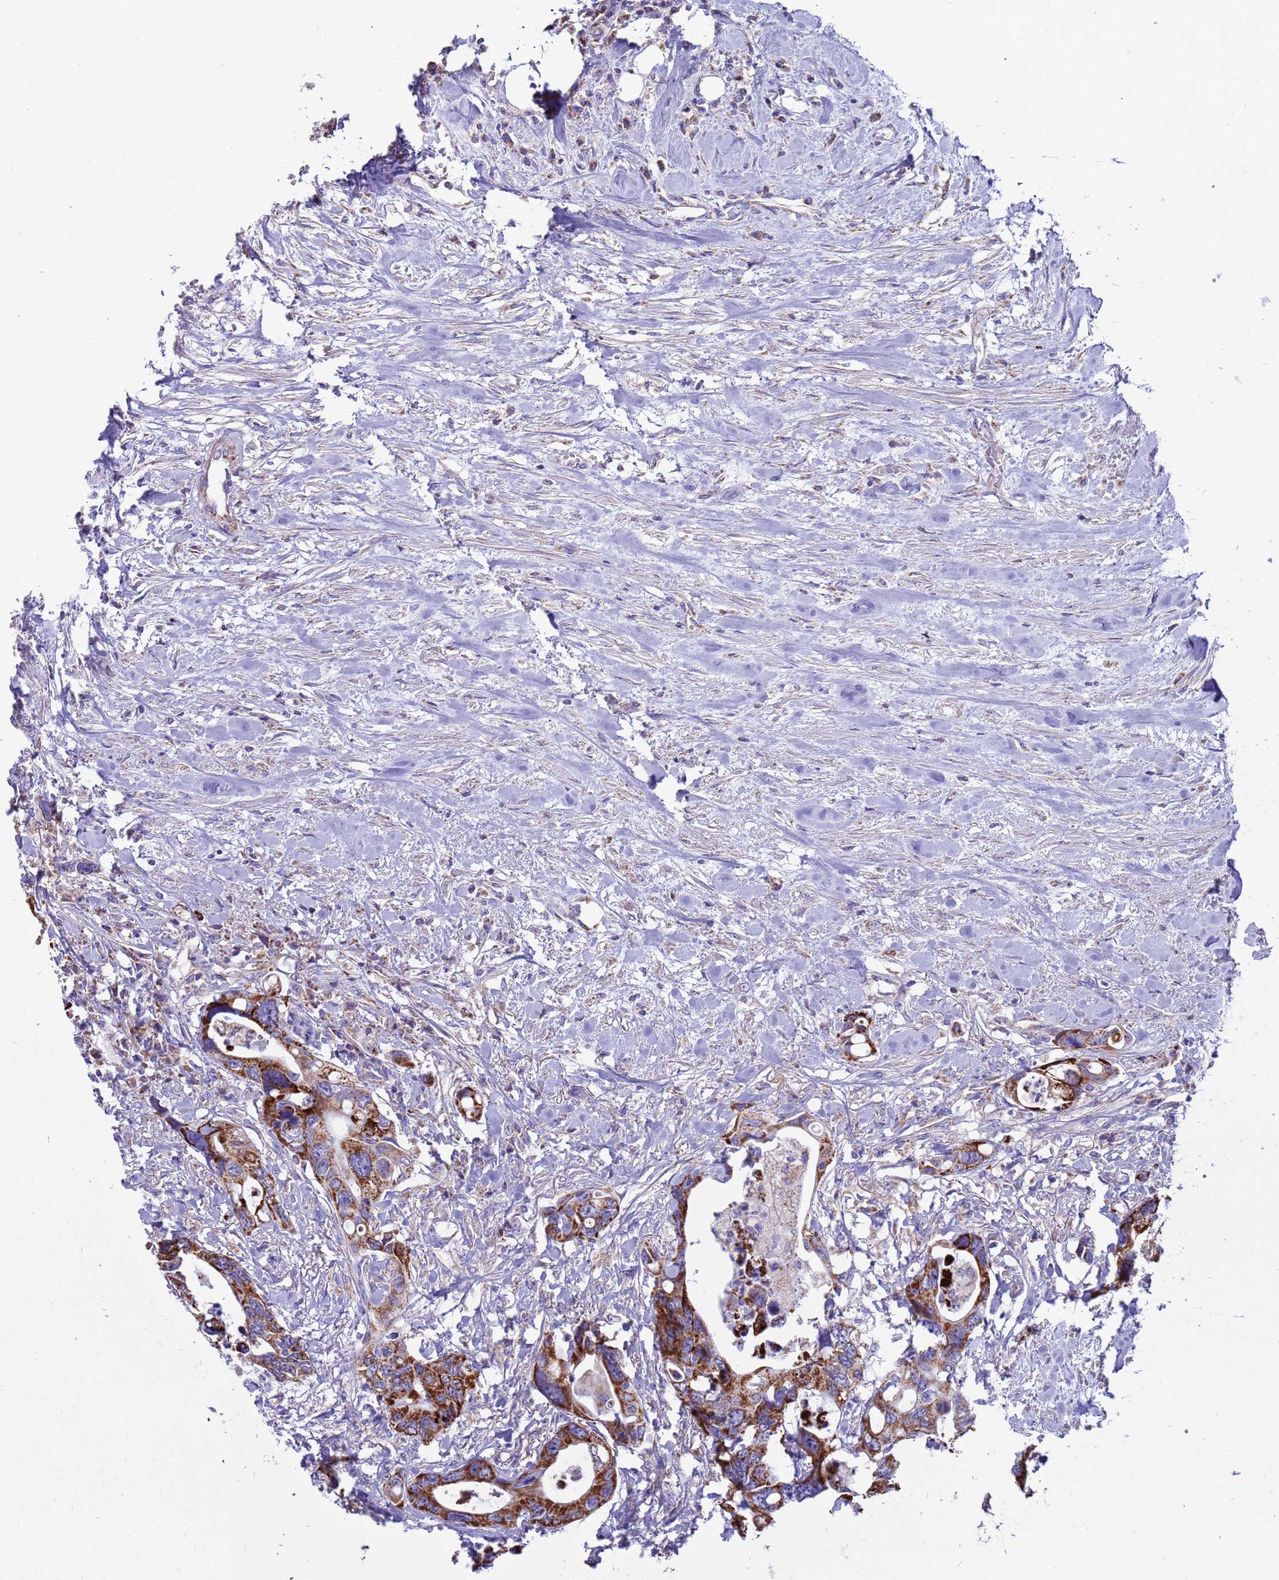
{"staining": {"intensity": "strong", "quantity": ">75%", "location": "cytoplasmic/membranous"}, "tissue": "colorectal cancer", "cell_type": "Tumor cells", "image_type": "cancer", "snomed": [{"axis": "morphology", "description": "Adenocarcinoma, NOS"}, {"axis": "topography", "description": "Rectum"}], "caption": "Colorectal cancer stained for a protein reveals strong cytoplasmic/membranous positivity in tumor cells.", "gene": "RNF165", "patient": {"sex": "male", "age": 57}}